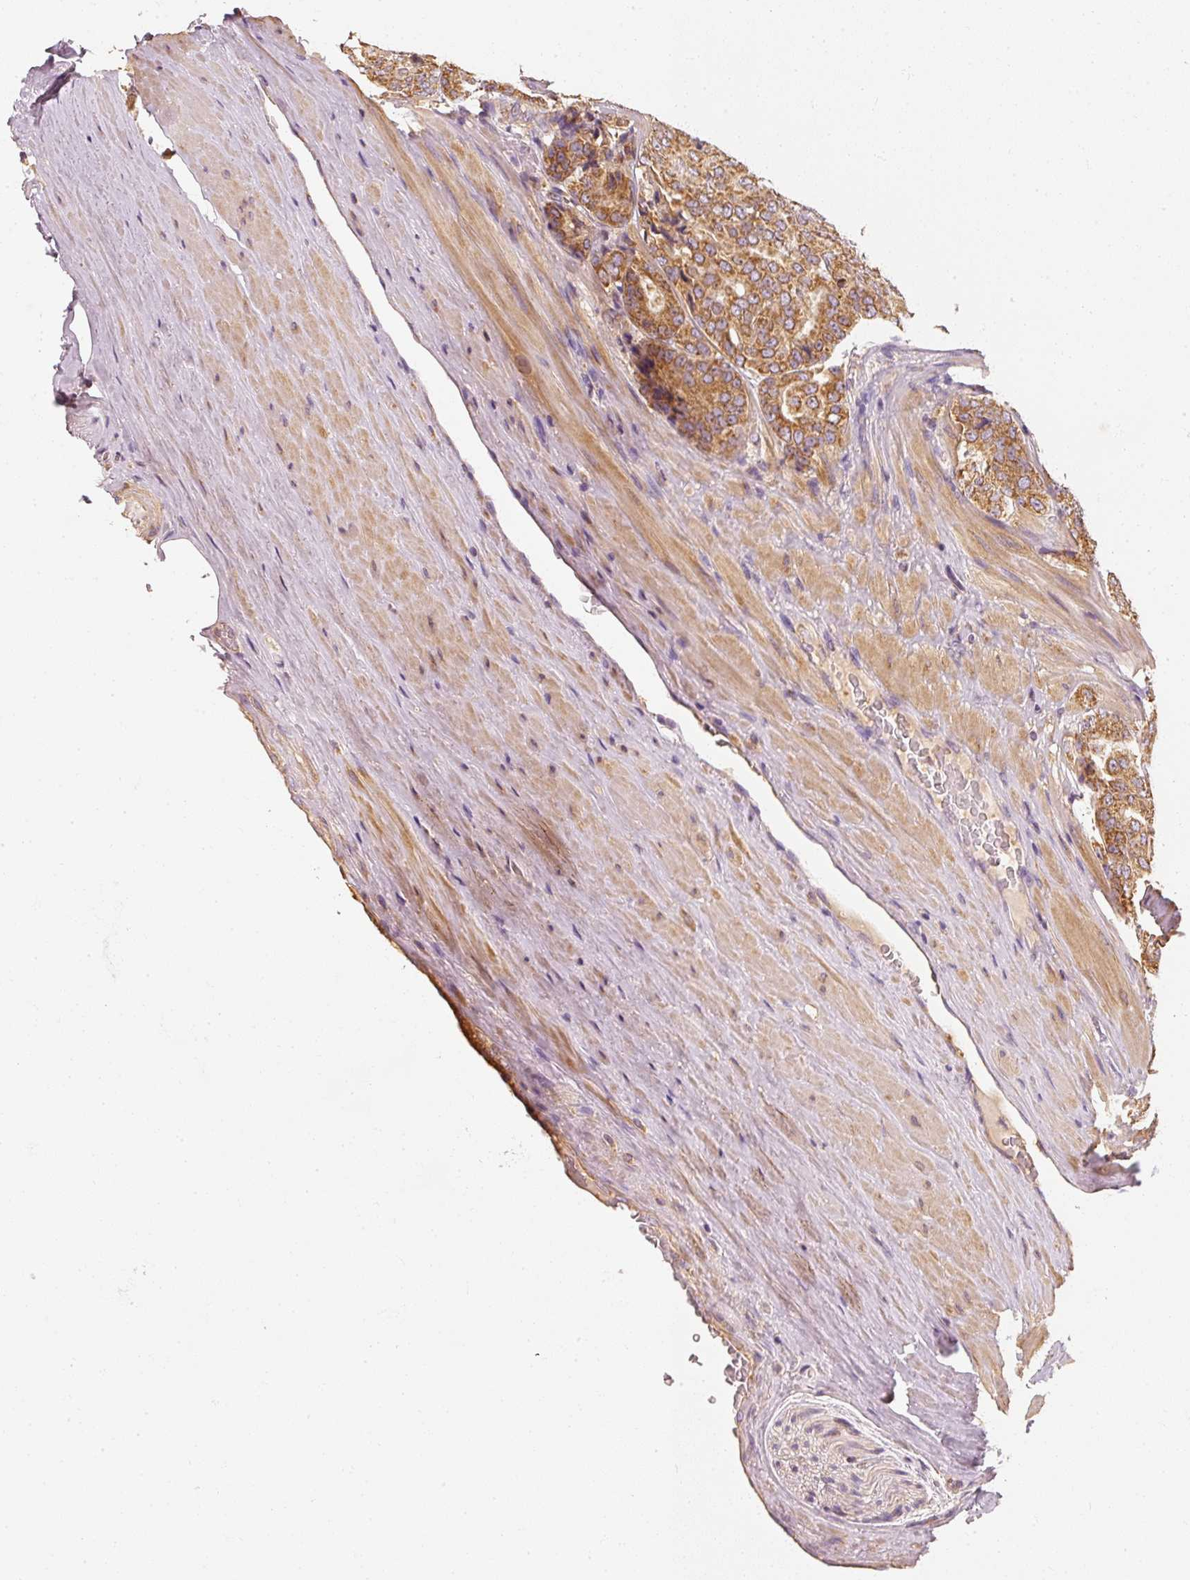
{"staining": {"intensity": "moderate", "quantity": ">75%", "location": "cytoplasmic/membranous"}, "tissue": "prostate cancer", "cell_type": "Tumor cells", "image_type": "cancer", "snomed": [{"axis": "morphology", "description": "Adenocarcinoma, High grade"}, {"axis": "topography", "description": "Prostate"}], "caption": "Protein staining of prostate cancer (high-grade adenocarcinoma) tissue reveals moderate cytoplasmic/membranous expression in about >75% of tumor cells. (DAB (3,3'-diaminobenzidine) = brown stain, brightfield microscopy at high magnification).", "gene": "TOMM40", "patient": {"sex": "male", "age": 68}}